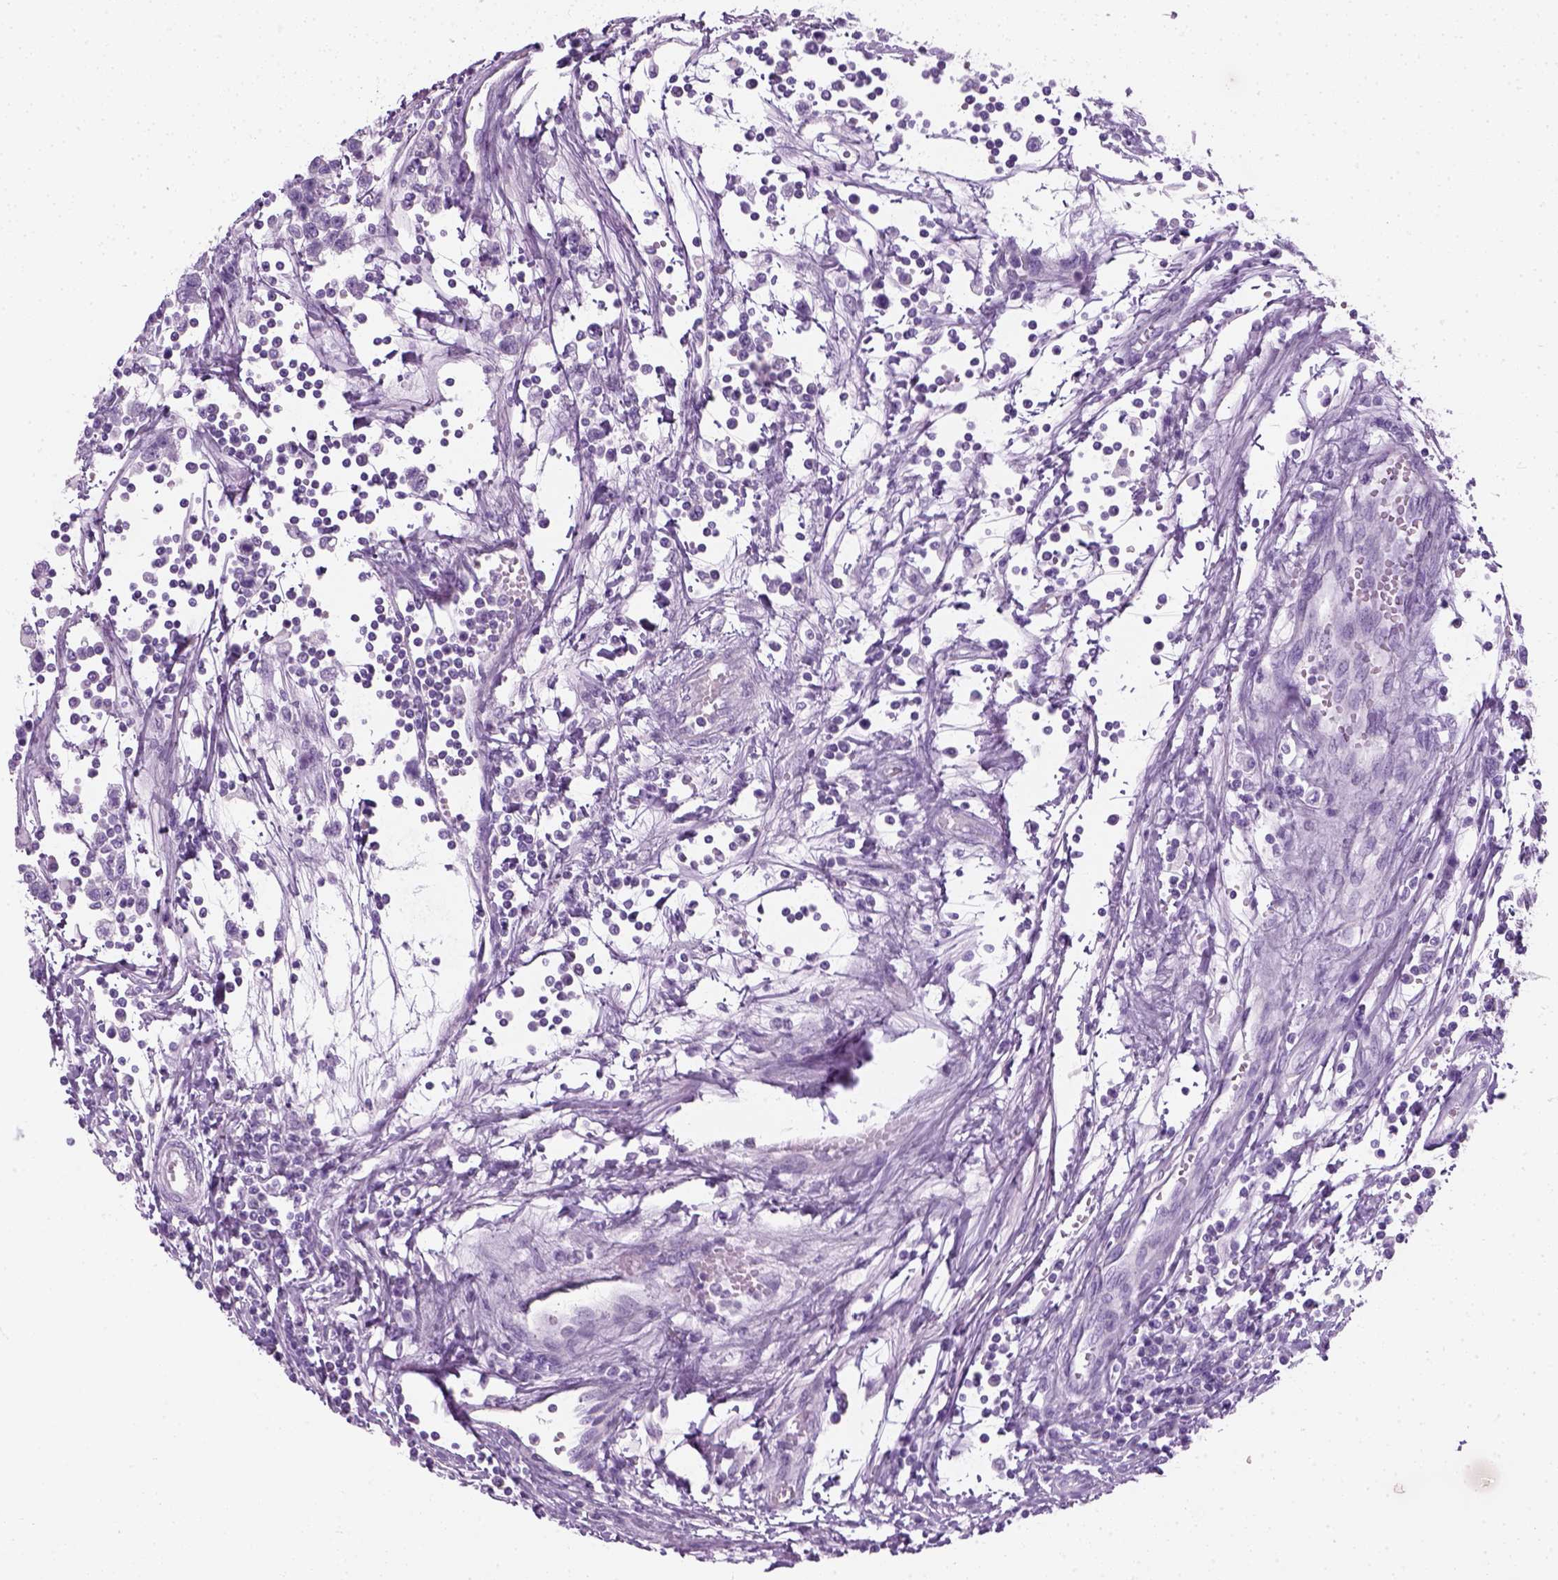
{"staining": {"intensity": "negative", "quantity": "none", "location": "none"}, "tissue": "testis cancer", "cell_type": "Tumor cells", "image_type": "cancer", "snomed": [{"axis": "morphology", "description": "Seminoma, NOS"}, {"axis": "topography", "description": "Testis"}], "caption": "High power microscopy histopathology image of an immunohistochemistry (IHC) photomicrograph of seminoma (testis), revealing no significant staining in tumor cells. (Brightfield microscopy of DAB (3,3'-diaminobenzidine) IHC at high magnification).", "gene": "SLC12A5", "patient": {"sex": "male", "age": 34}}